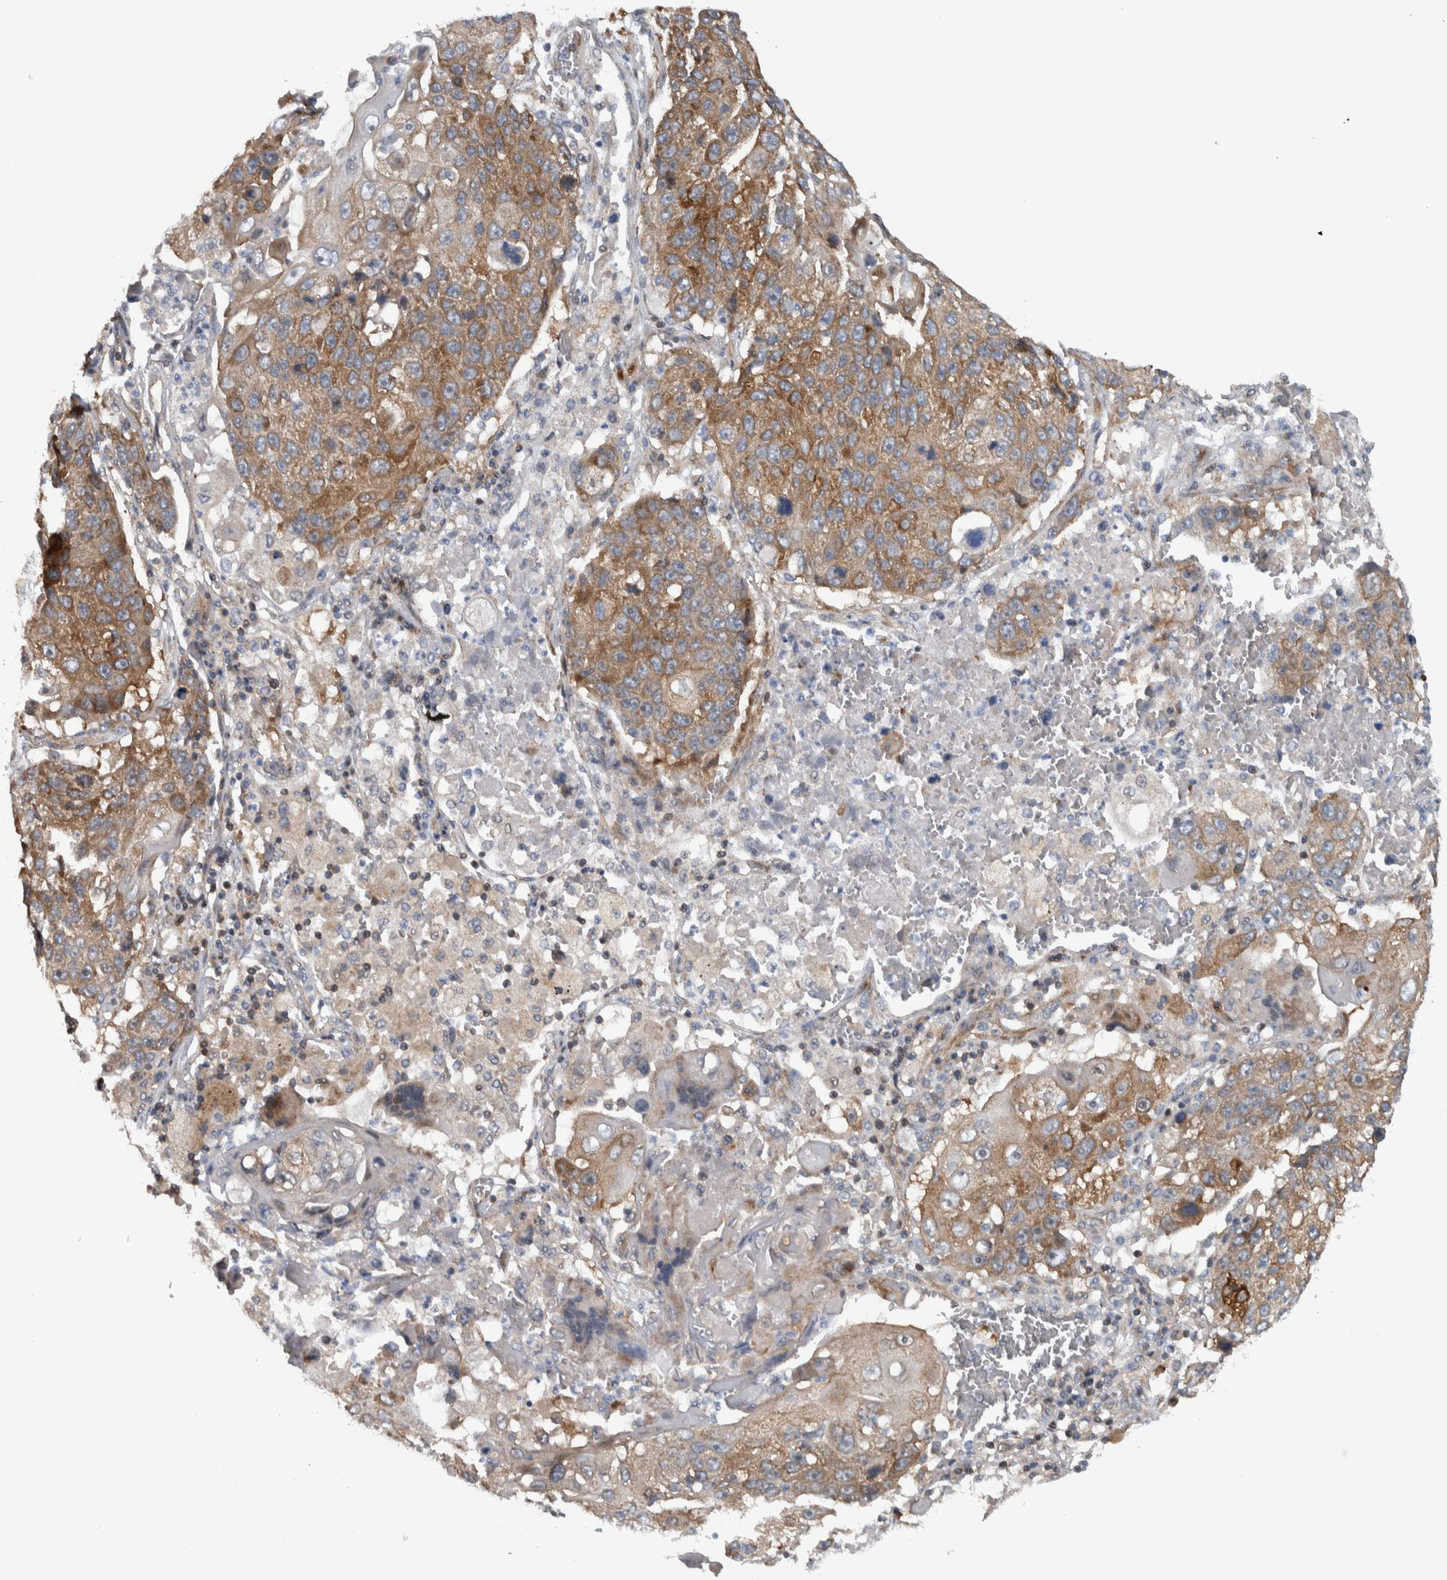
{"staining": {"intensity": "moderate", "quantity": ">75%", "location": "cytoplasmic/membranous"}, "tissue": "lung cancer", "cell_type": "Tumor cells", "image_type": "cancer", "snomed": [{"axis": "morphology", "description": "Squamous cell carcinoma, NOS"}, {"axis": "topography", "description": "Lung"}], "caption": "Immunohistochemistry image of lung squamous cell carcinoma stained for a protein (brown), which shows medium levels of moderate cytoplasmic/membranous expression in approximately >75% of tumor cells.", "gene": "BAIAP2L1", "patient": {"sex": "male", "age": 61}}